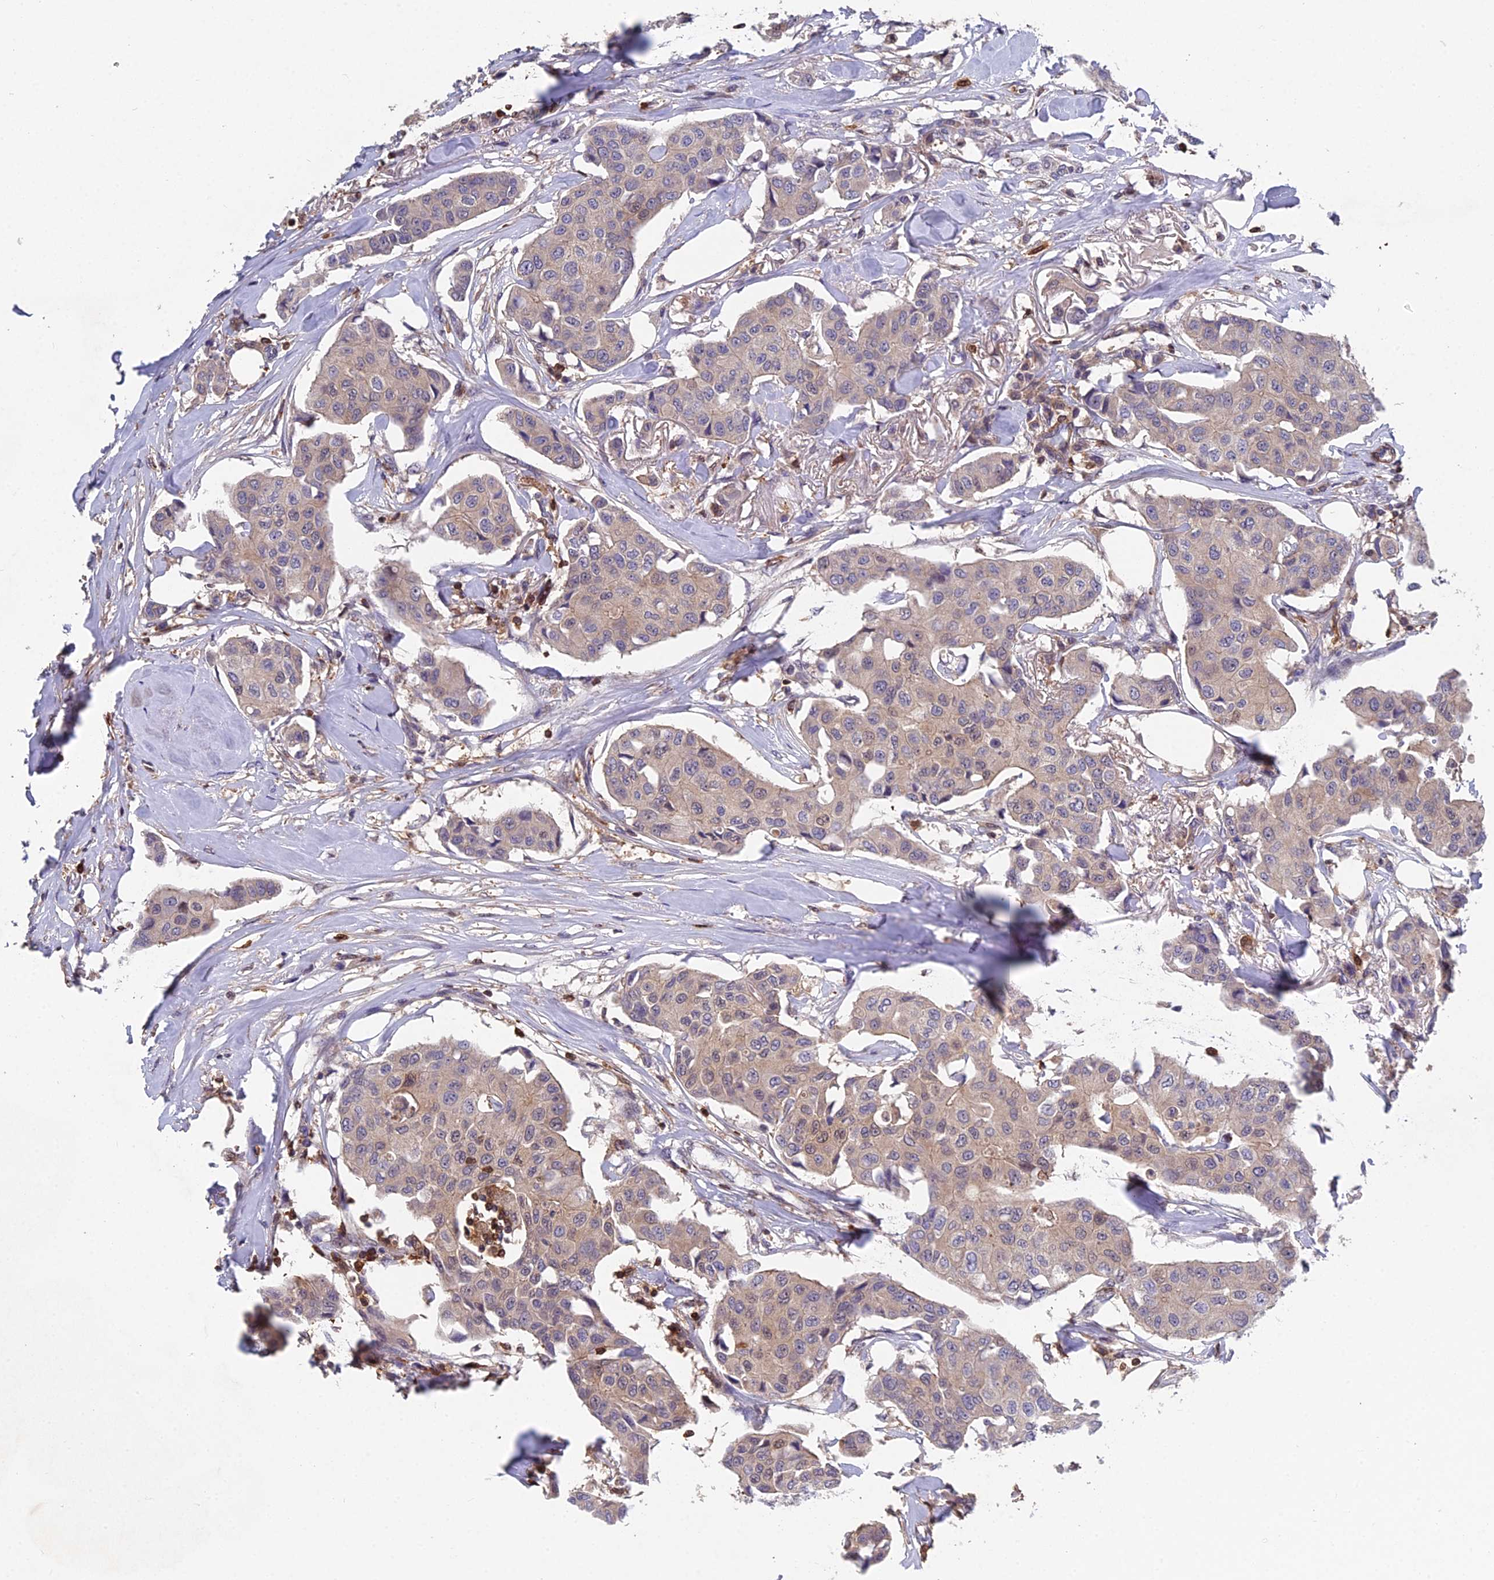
{"staining": {"intensity": "weak", "quantity": "<25%", "location": "cytoplasmic/membranous"}, "tissue": "breast cancer", "cell_type": "Tumor cells", "image_type": "cancer", "snomed": [{"axis": "morphology", "description": "Duct carcinoma"}, {"axis": "topography", "description": "Breast"}], "caption": "A high-resolution histopathology image shows IHC staining of breast cancer, which shows no significant expression in tumor cells.", "gene": "GALK2", "patient": {"sex": "female", "age": 80}}